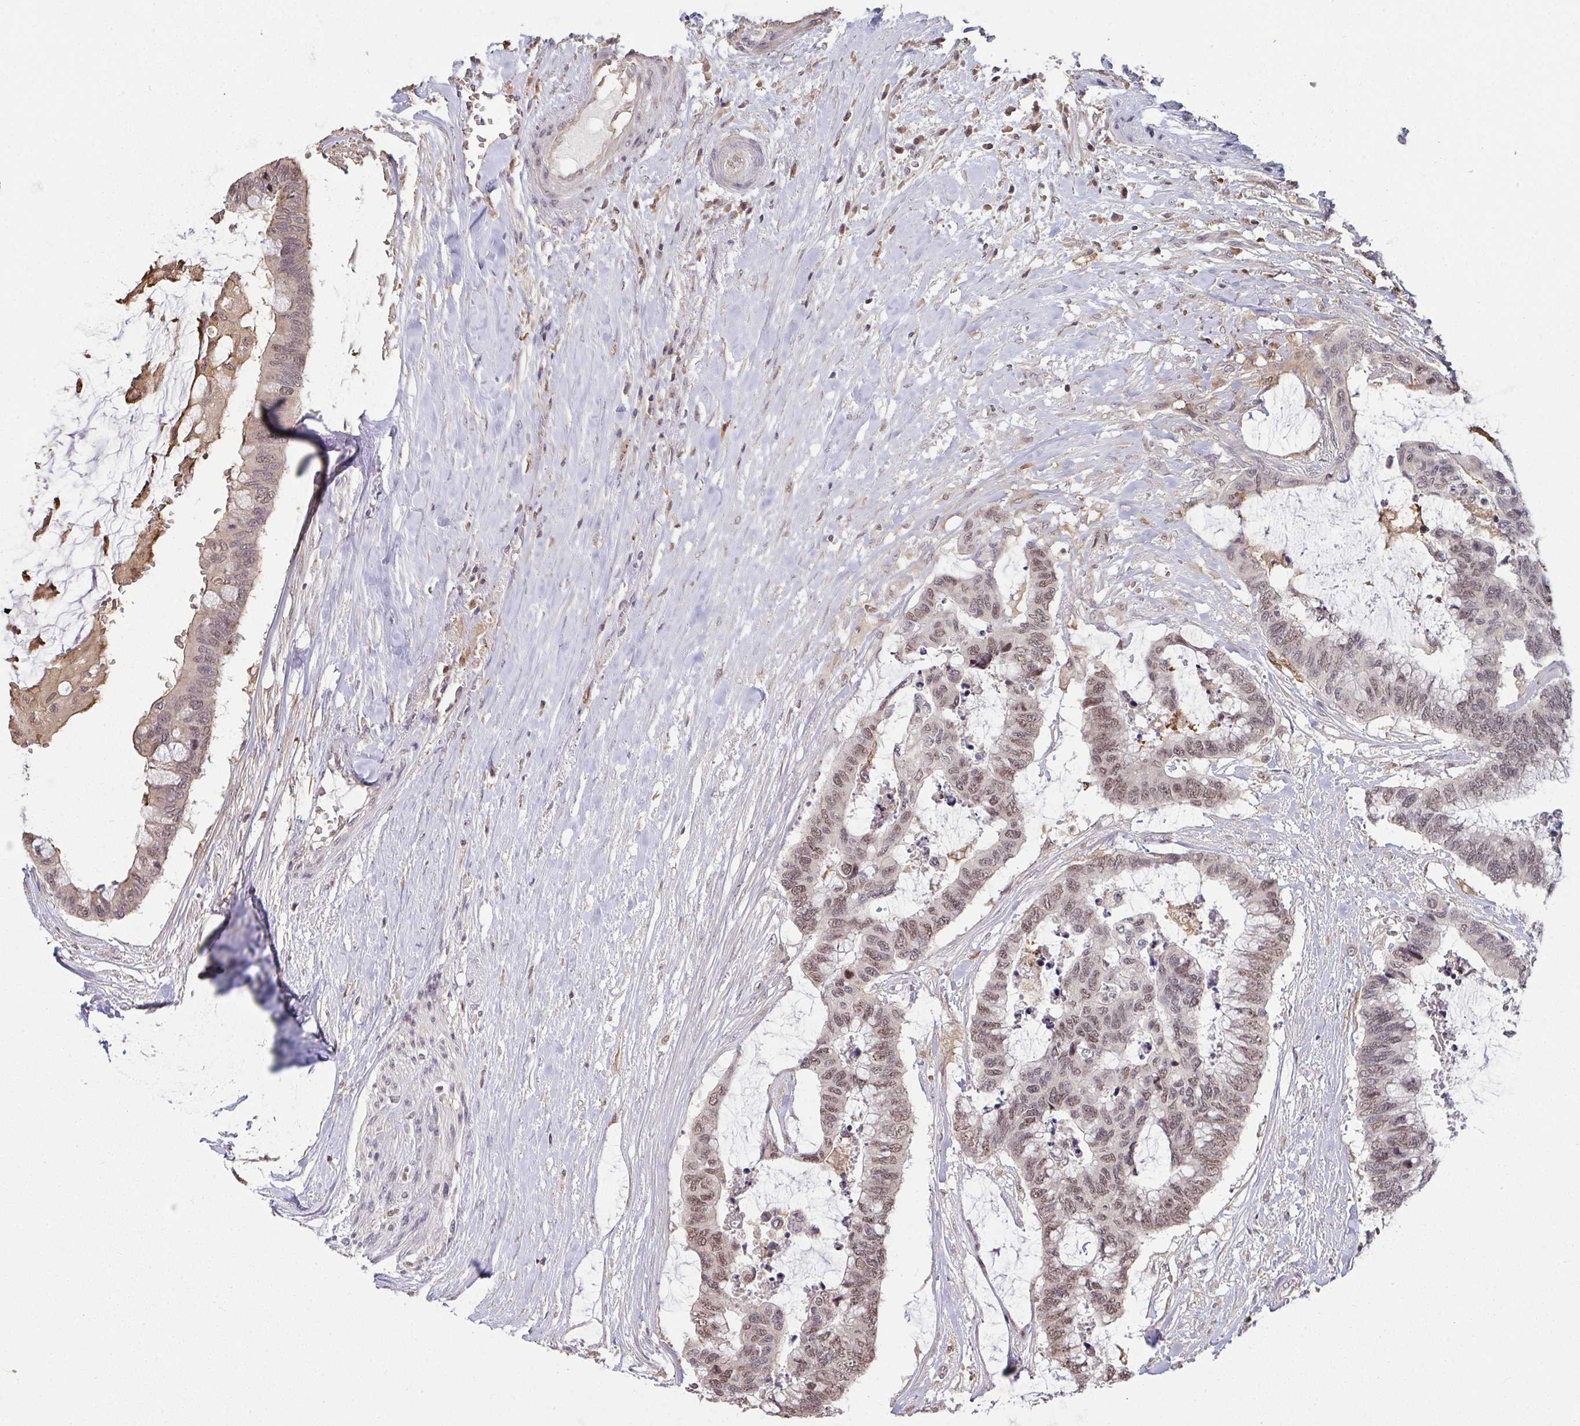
{"staining": {"intensity": "moderate", "quantity": "25%-75%", "location": "nuclear"}, "tissue": "colorectal cancer", "cell_type": "Tumor cells", "image_type": "cancer", "snomed": [{"axis": "morphology", "description": "Adenocarcinoma, NOS"}, {"axis": "topography", "description": "Rectum"}], "caption": "The immunohistochemical stain labels moderate nuclear staining in tumor cells of colorectal cancer (adenocarcinoma) tissue. The staining was performed using DAB to visualize the protein expression in brown, while the nuclei were stained in blue with hematoxylin (Magnification: 20x).", "gene": "SAP30", "patient": {"sex": "female", "age": 59}}